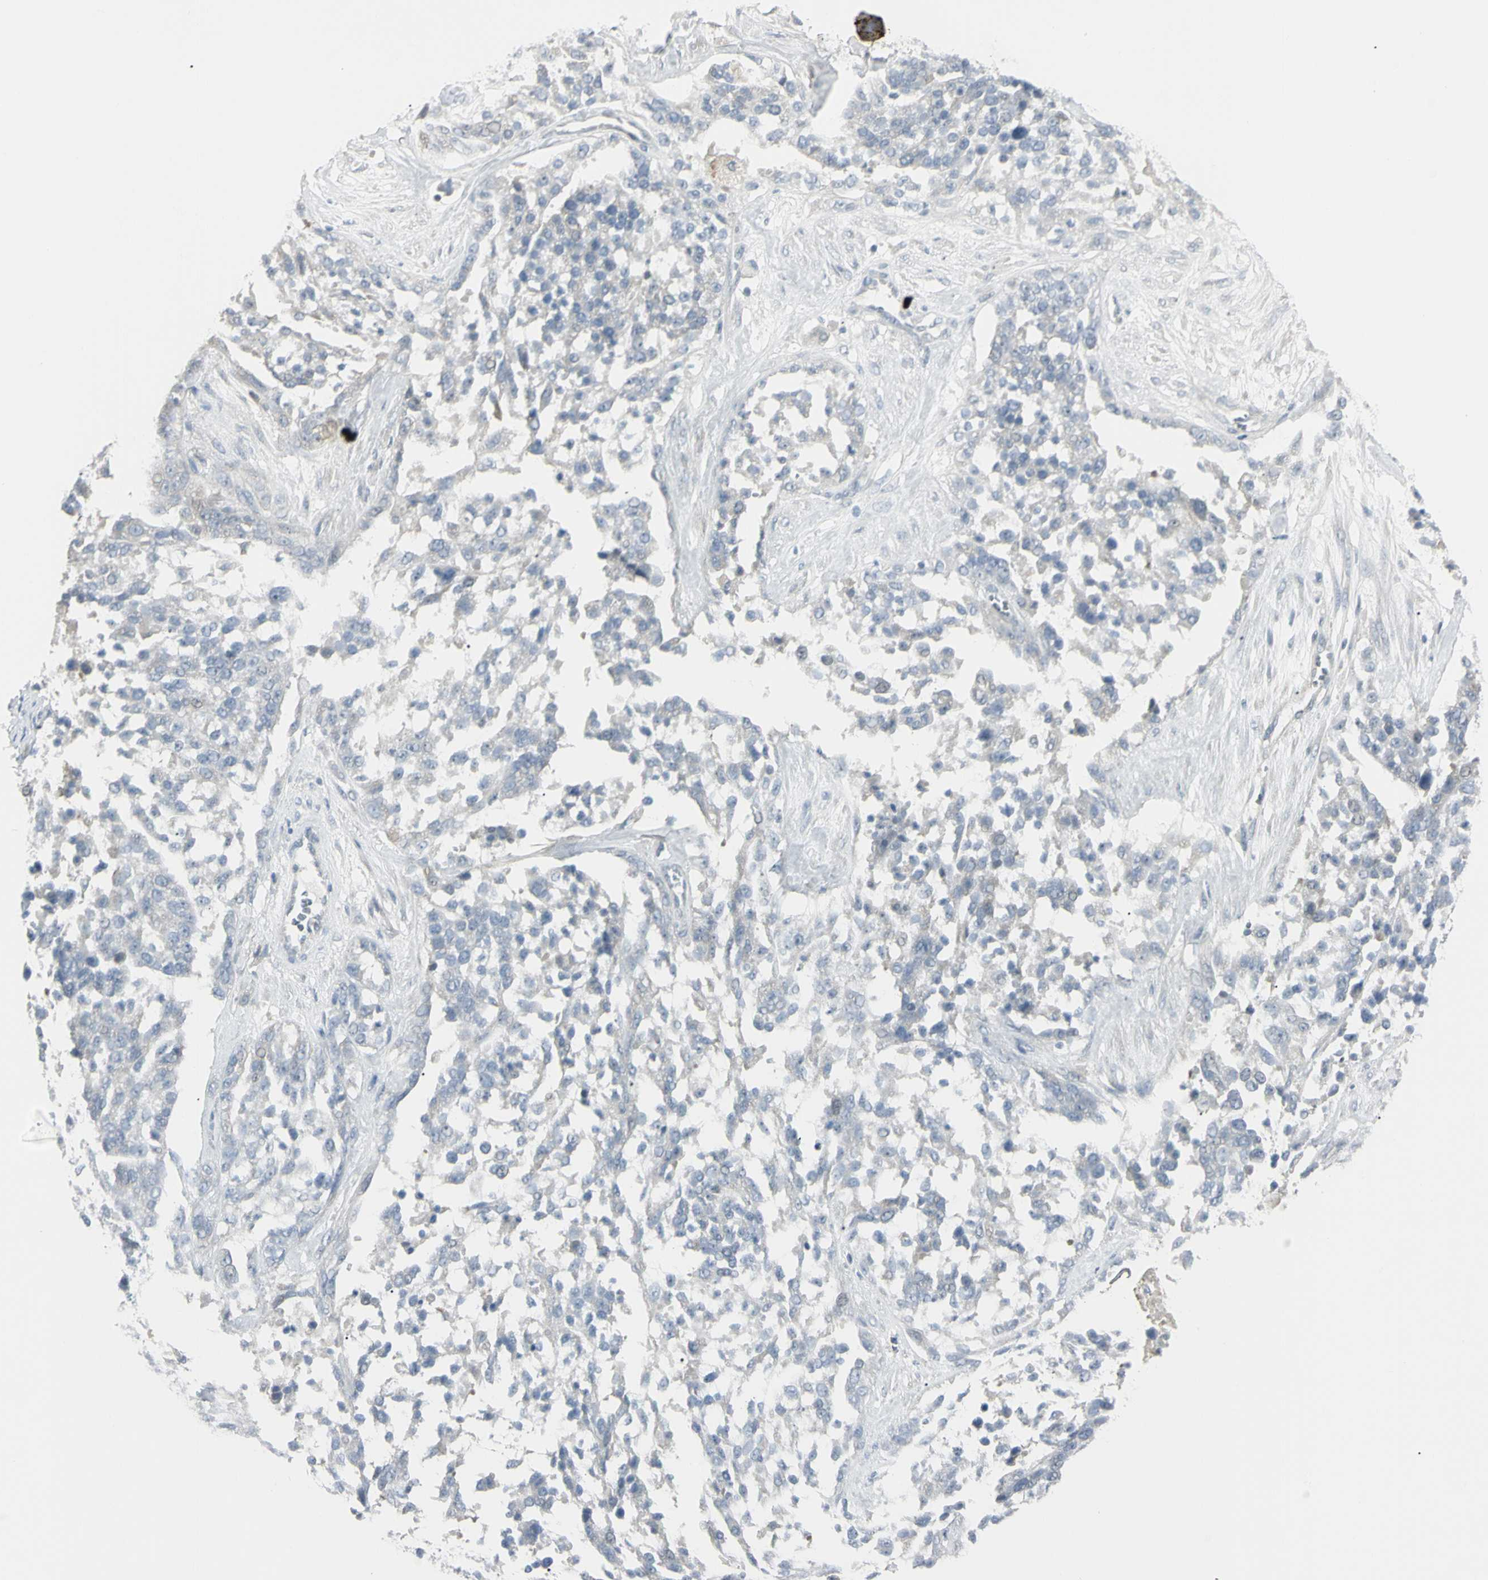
{"staining": {"intensity": "negative", "quantity": "none", "location": "none"}, "tissue": "ovarian cancer", "cell_type": "Tumor cells", "image_type": "cancer", "snomed": [{"axis": "morphology", "description": "Cystadenocarcinoma, serous, NOS"}, {"axis": "topography", "description": "Ovary"}], "caption": "The micrograph demonstrates no significant expression in tumor cells of ovarian serous cystadenocarcinoma.", "gene": "PIP", "patient": {"sex": "female", "age": 44}}